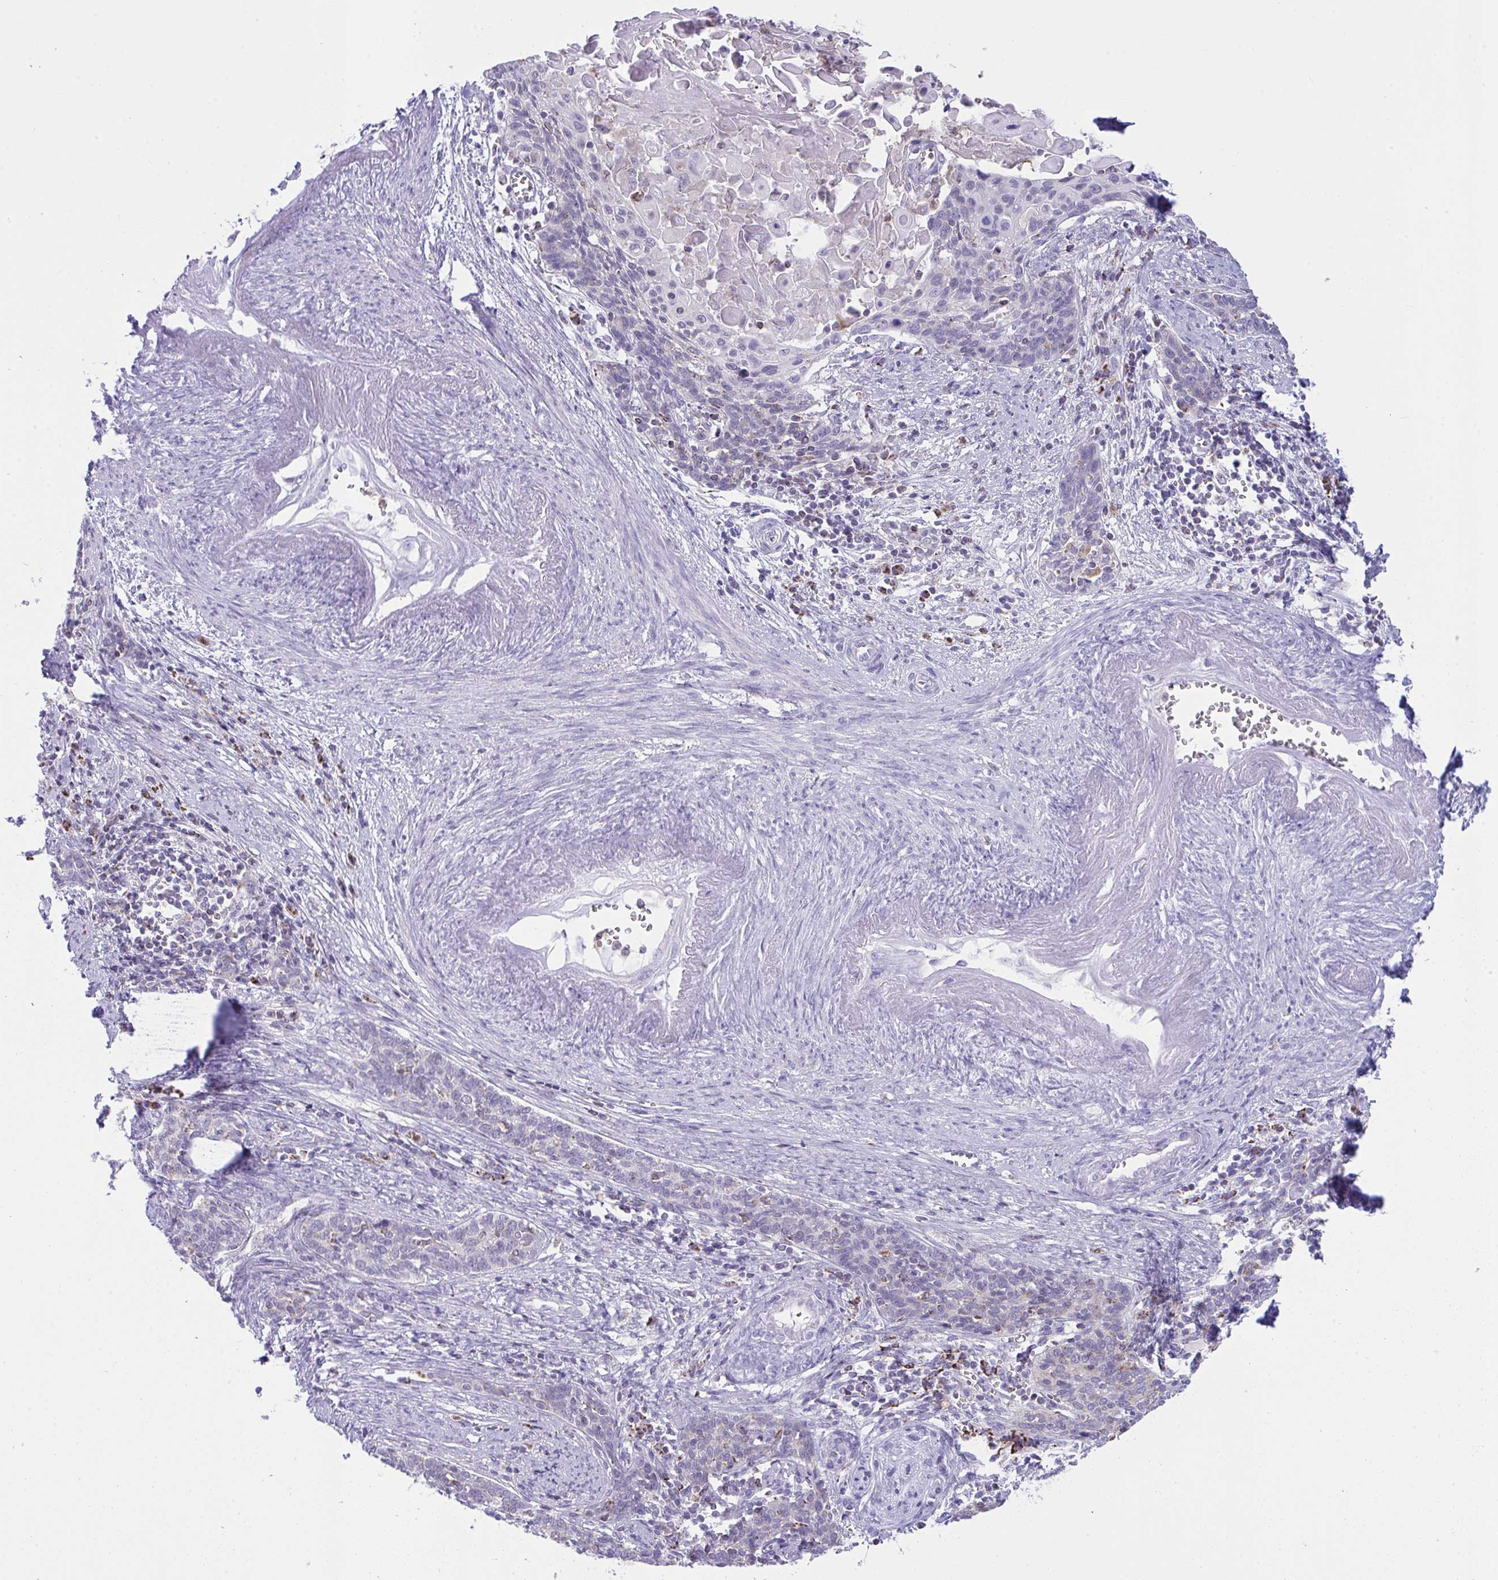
{"staining": {"intensity": "negative", "quantity": "none", "location": "none"}, "tissue": "cervical cancer", "cell_type": "Tumor cells", "image_type": "cancer", "snomed": [{"axis": "morphology", "description": "Squamous cell carcinoma, NOS"}, {"axis": "topography", "description": "Cervix"}], "caption": "Tumor cells show no significant expression in squamous cell carcinoma (cervical).", "gene": "PLA2G12B", "patient": {"sex": "female", "age": 39}}